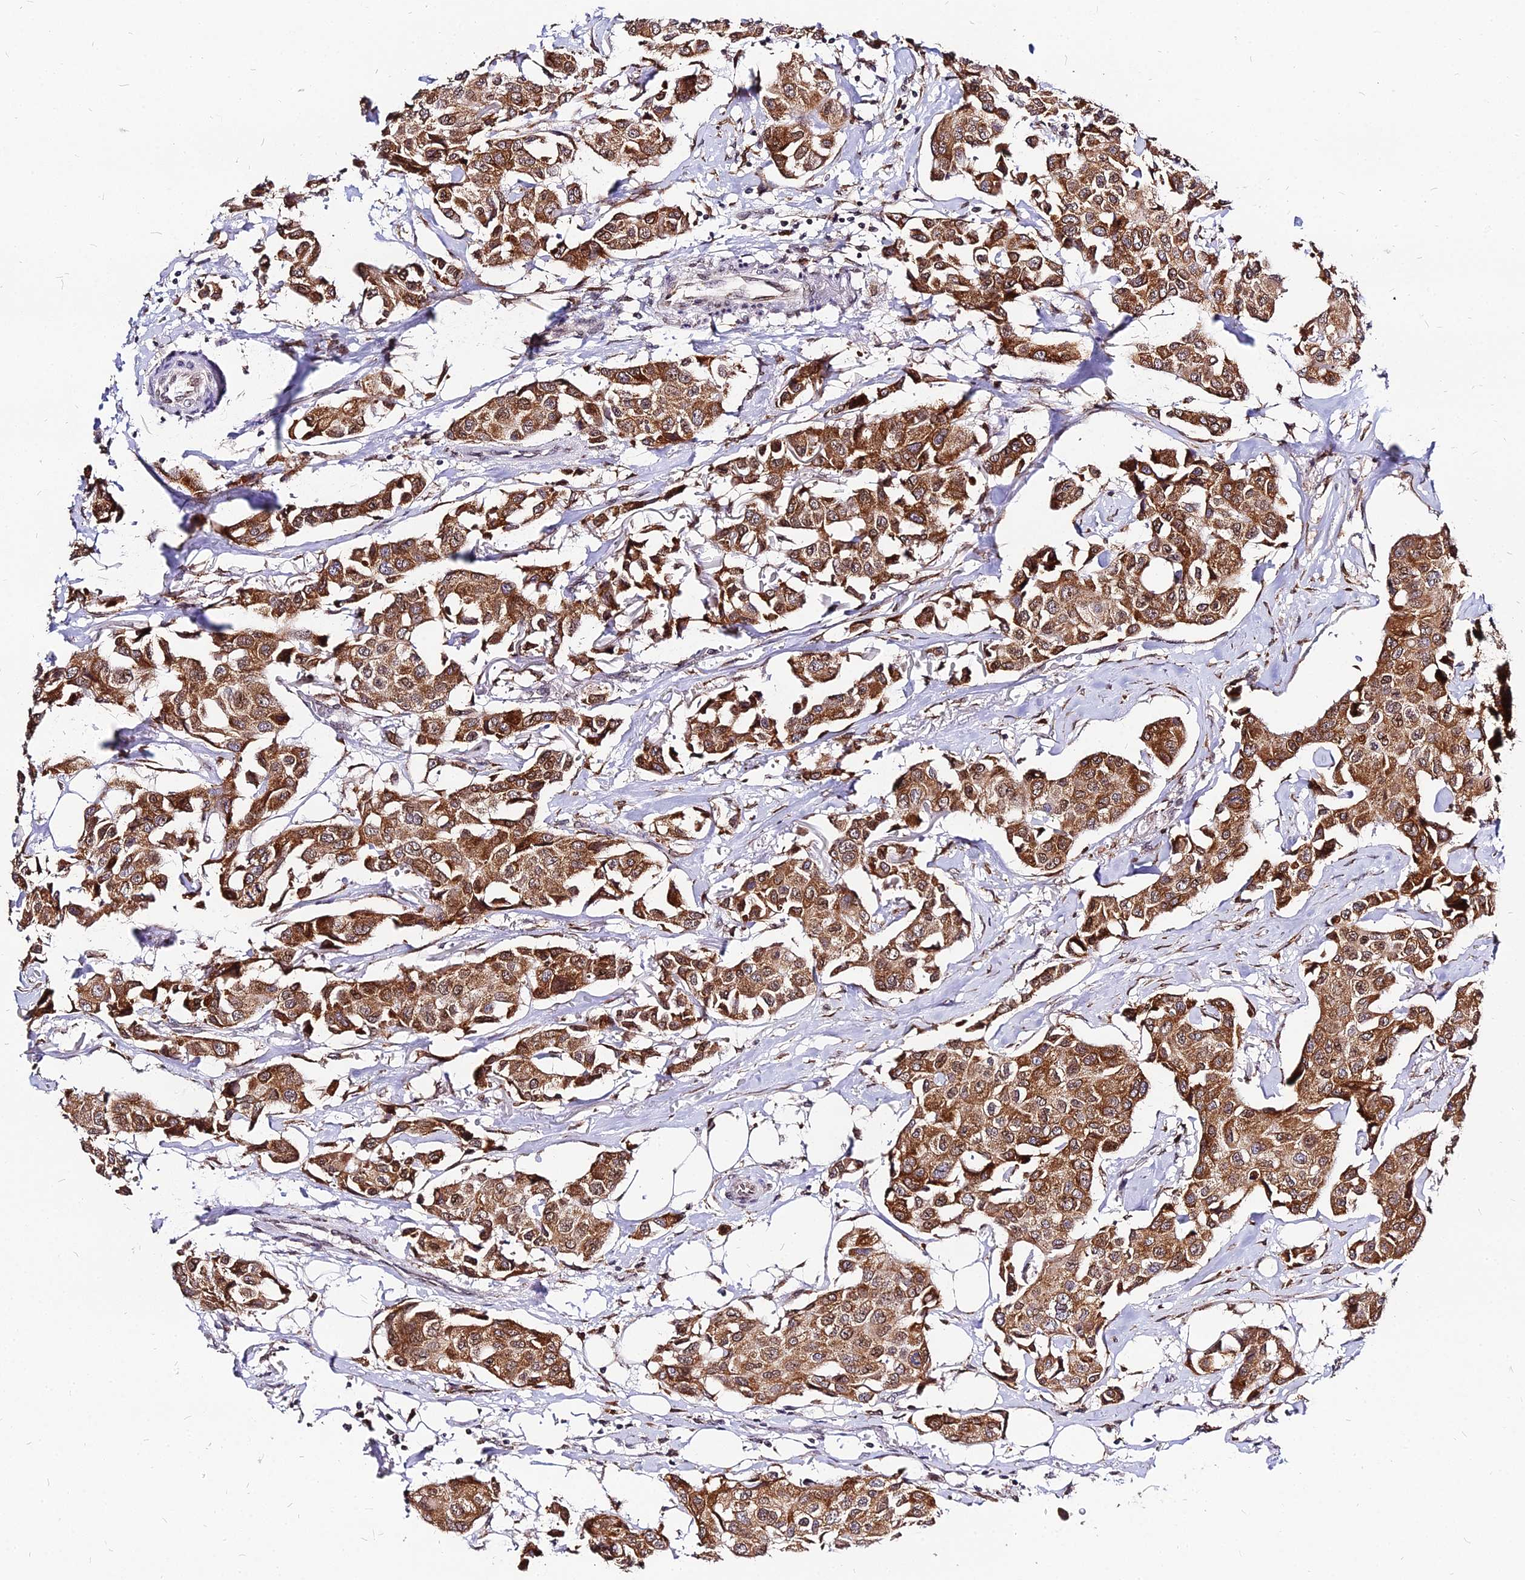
{"staining": {"intensity": "strong", "quantity": ">75%", "location": "cytoplasmic/membranous,nuclear"}, "tissue": "breast cancer", "cell_type": "Tumor cells", "image_type": "cancer", "snomed": [{"axis": "morphology", "description": "Duct carcinoma"}, {"axis": "topography", "description": "Breast"}], "caption": "Immunohistochemistry of breast infiltrating ductal carcinoma displays high levels of strong cytoplasmic/membranous and nuclear staining in approximately >75% of tumor cells.", "gene": "RNF121", "patient": {"sex": "female", "age": 80}}